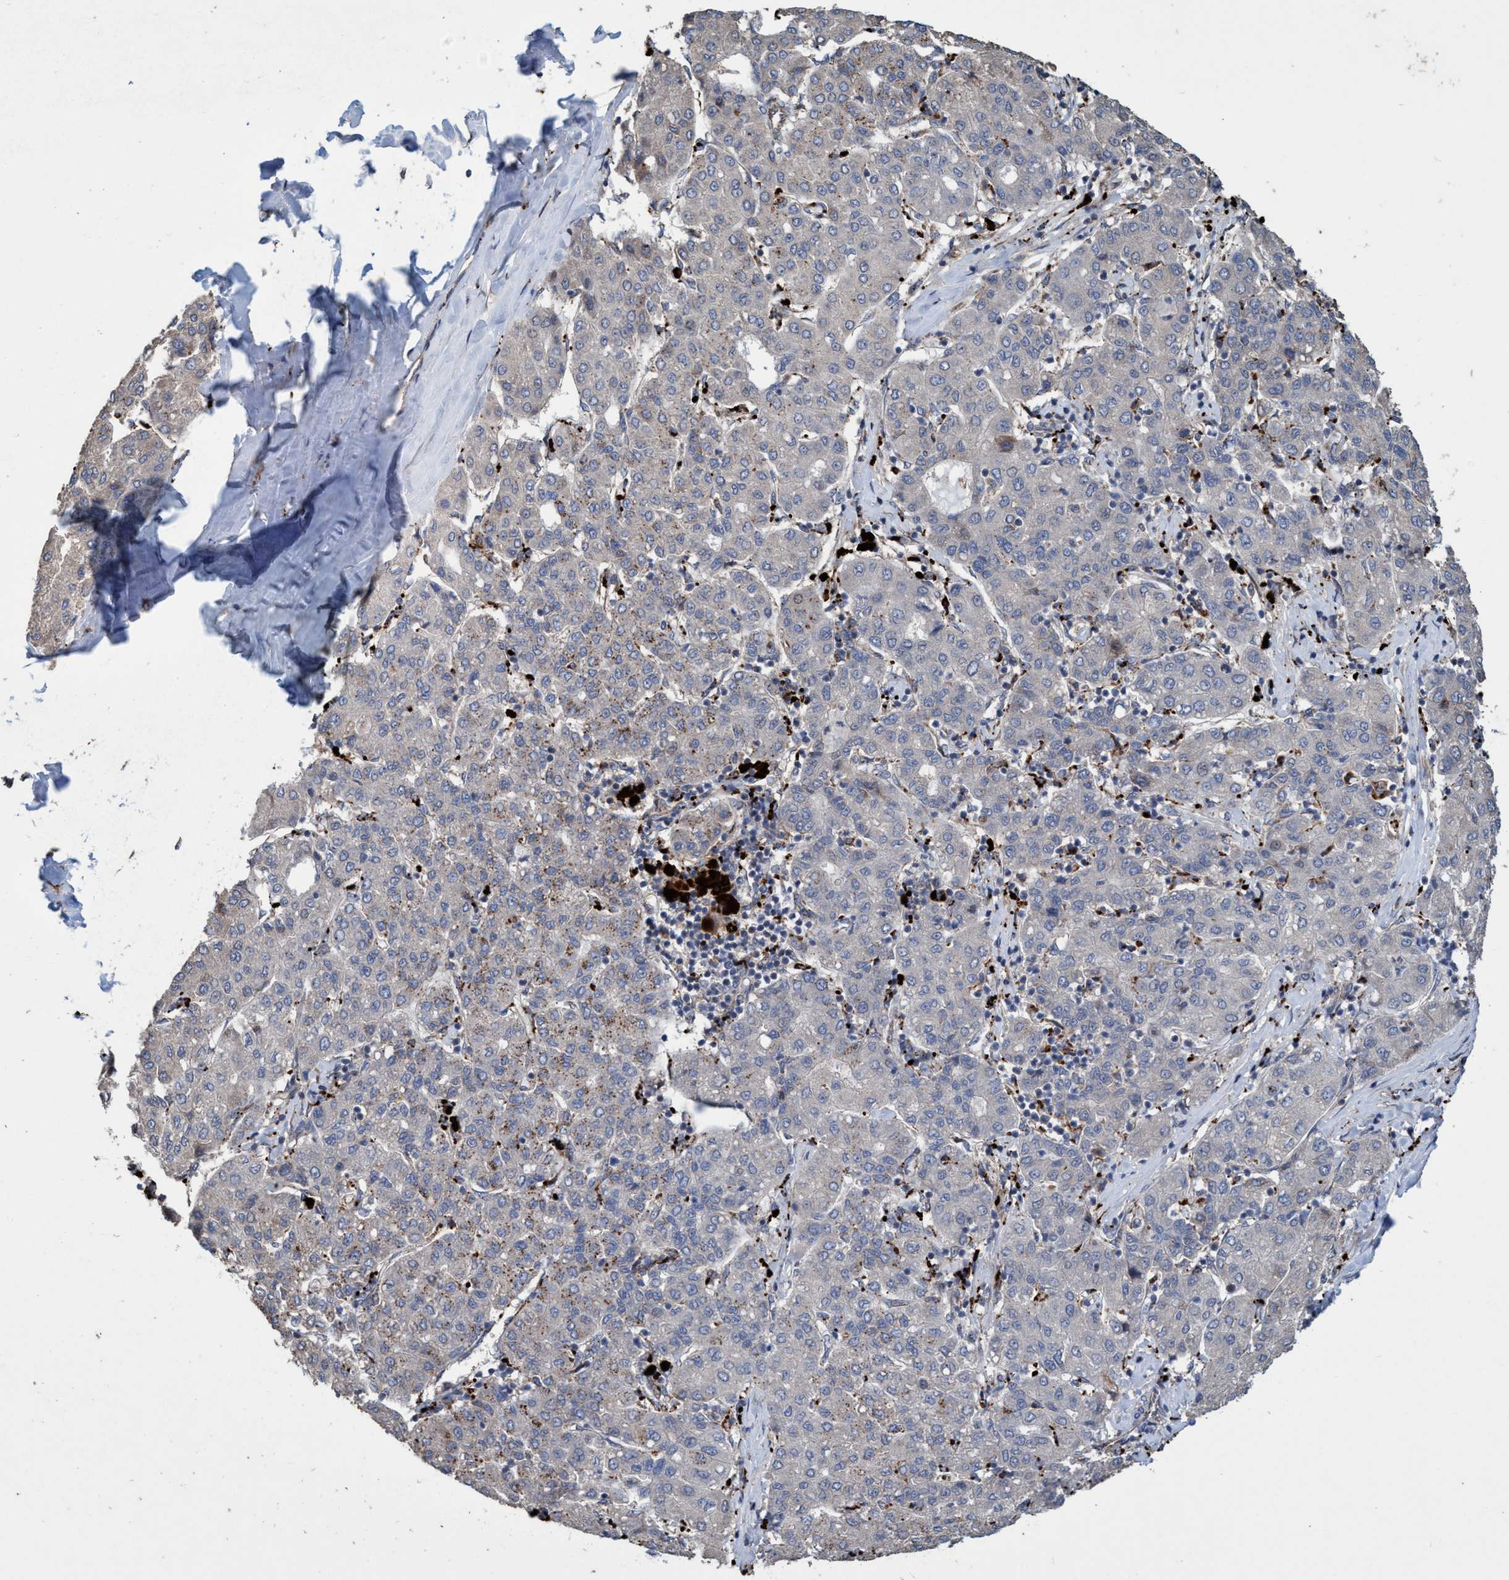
{"staining": {"intensity": "negative", "quantity": "none", "location": "none"}, "tissue": "liver cancer", "cell_type": "Tumor cells", "image_type": "cancer", "snomed": [{"axis": "morphology", "description": "Carcinoma, Hepatocellular, NOS"}, {"axis": "topography", "description": "Liver"}], "caption": "The image displays no staining of tumor cells in liver cancer (hepatocellular carcinoma).", "gene": "BBS9", "patient": {"sex": "male", "age": 65}}